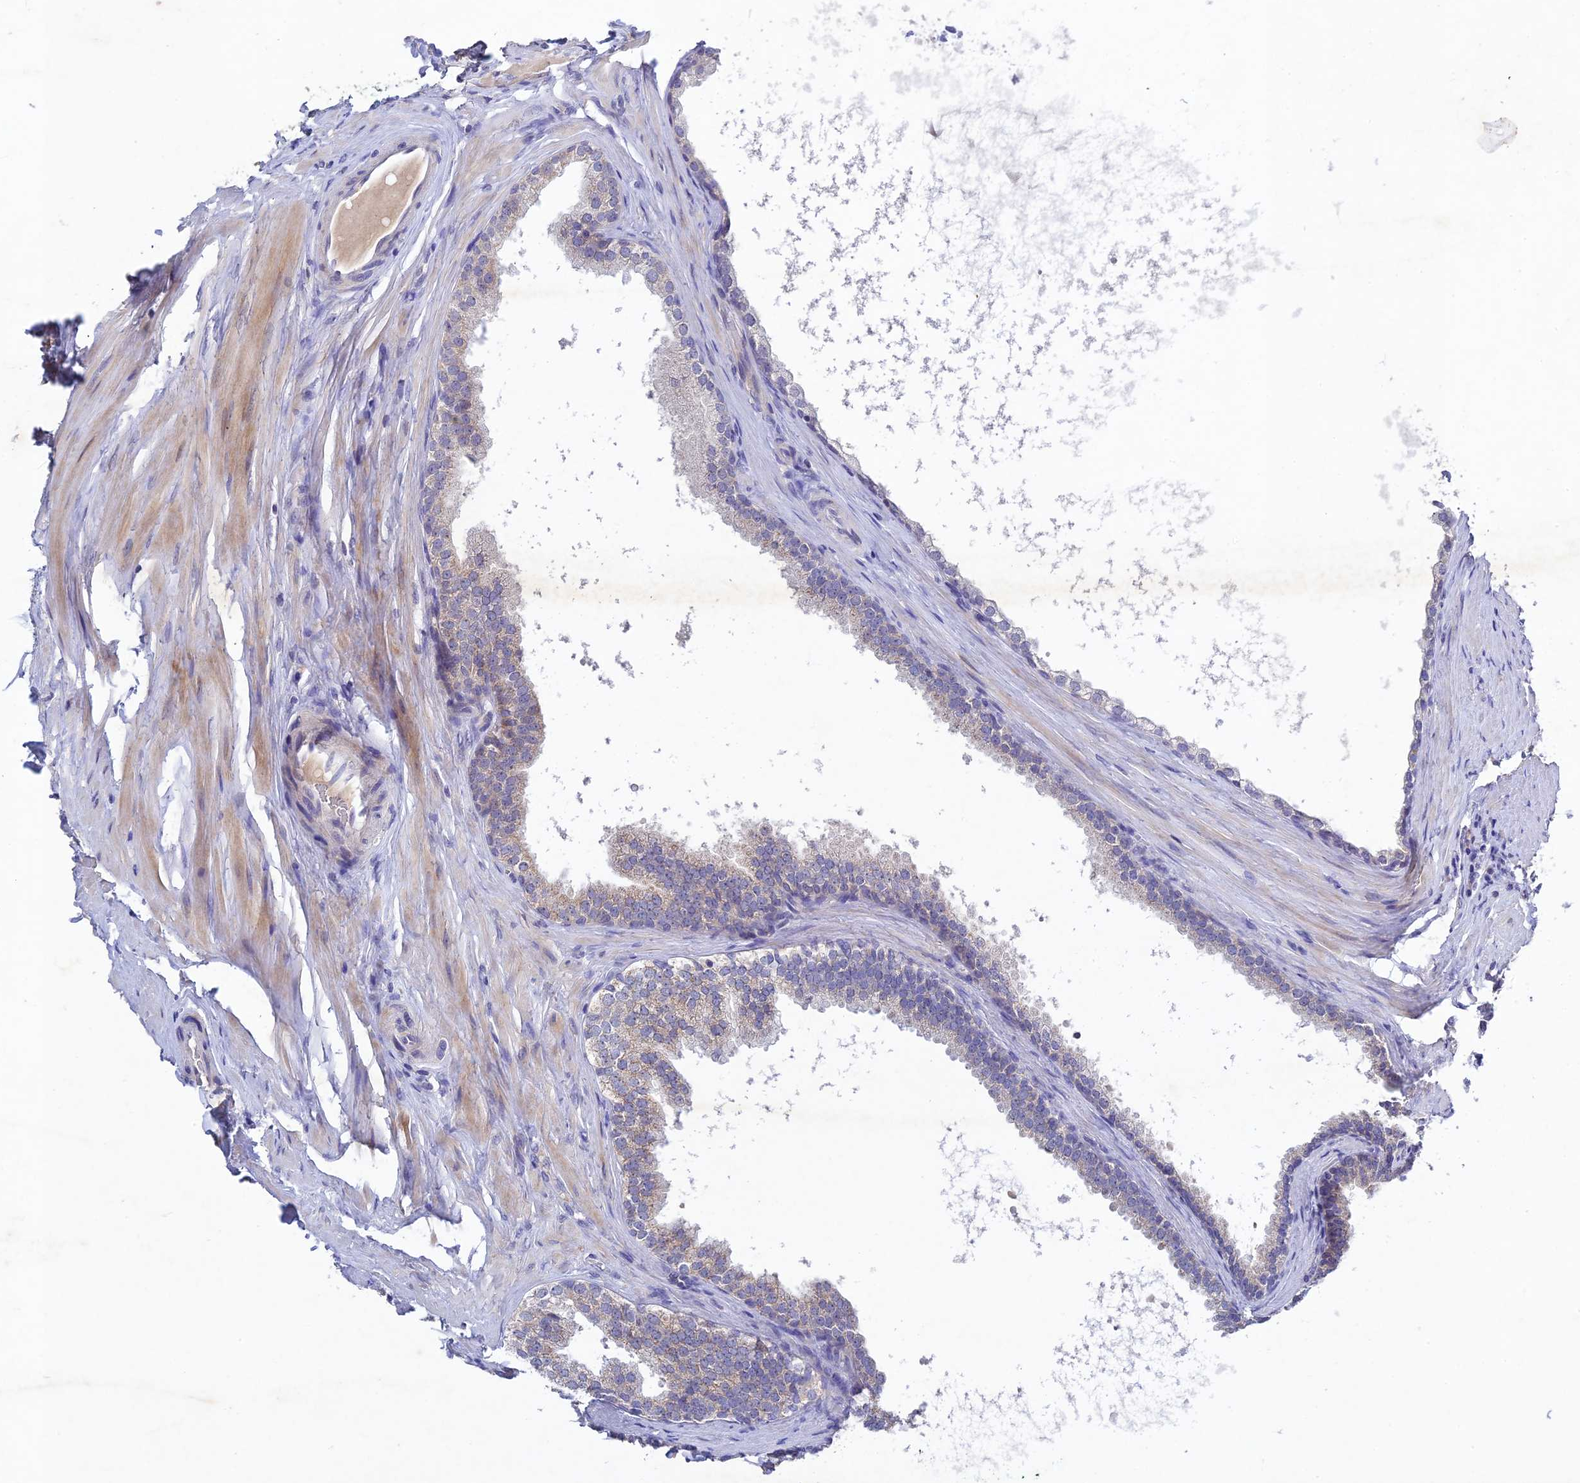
{"staining": {"intensity": "moderate", "quantity": "<25%", "location": "cytoplasmic/membranous"}, "tissue": "prostate", "cell_type": "Glandular cells", "image_type": "normal", "snomed": [{"axis": "morphology", "description": "Normal tissue, NOS"}, {"axis": "topography", "description": "Prostate"}], "caption": "IHC micrograph of normal human prostate stained for a protein (brown), which shows low levels of moderate cytoplasmic/membranous staining in approximately <25% of glandular cells.", "gene": "CHST5", "patient": {"sex": "male", "age": 60}}